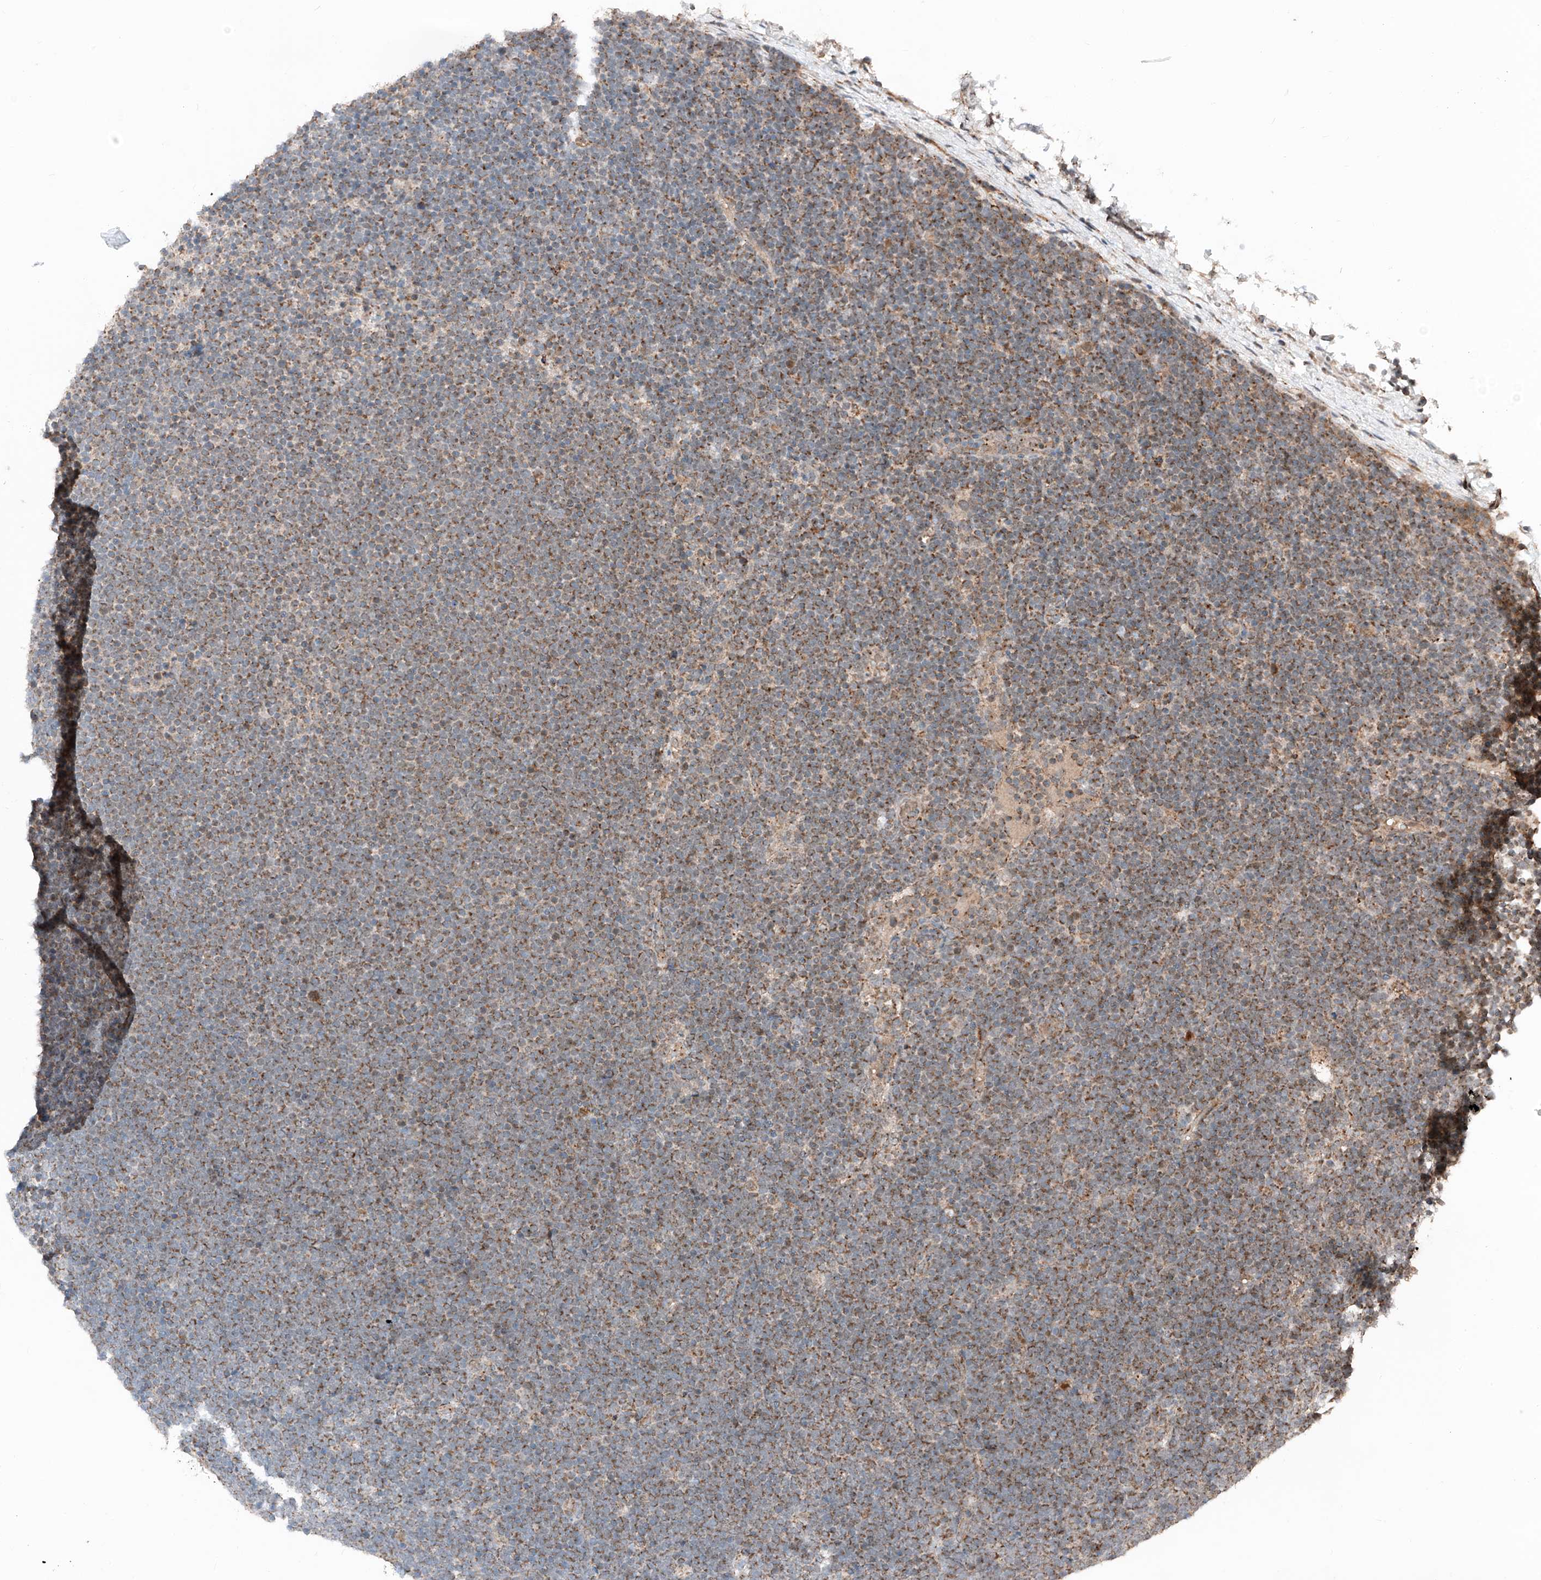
{"staining": {"intensity": "moderate", "quantity": "25%-75%", "location": "cytoplasmic/membranous"}, "tissue": "lymphoma", "cell_type": "Tumor cells", "image_type": "cancer", "snomed": [{"axis": "morphology", "description": "Malignant lymphoma, non-Hodgkin's type, High grade"}, {"axis": "topography", "description": "Lymph node"}], "caption": "This histopathology image demonstrates IHC staining of malignant lymphoma, non-Hodgkin's type (high-grade), with medium moderate cytoplasmic/membranous positivity in about 25%-75% of tumor cells.", "gene": "ZSCAN29", "patient": {"sex": "male", "age": 13}}